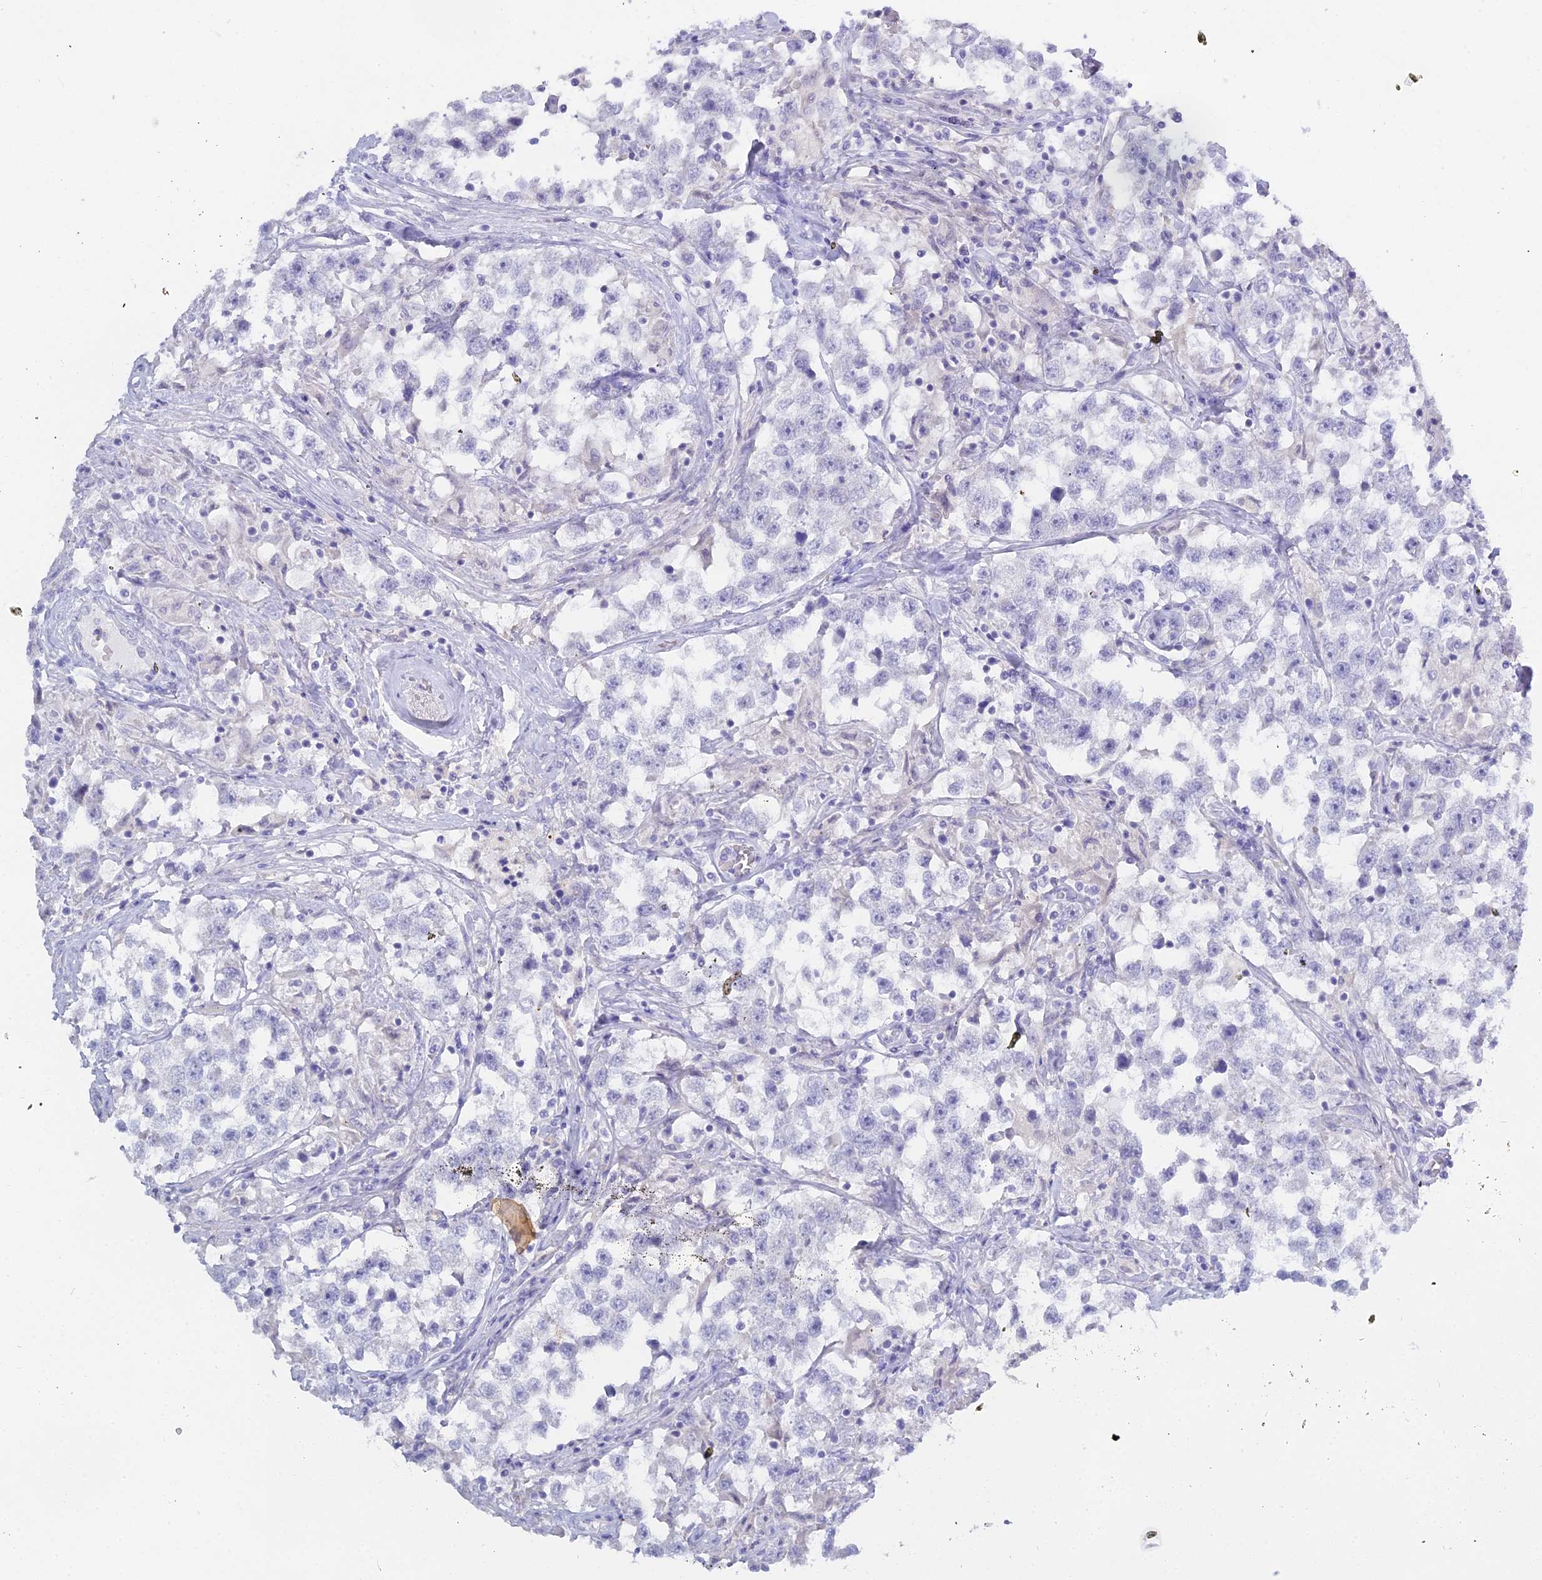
{"staining": {"intensity": "negative", "quantity": "none", "location": "none"}, "tissue": "testis cancer", "cell_type": "Tumor cells", "image_type": "cancer", "snomed": [{"axis": "morphology", "description": "Seminoma, NOS"}, {"axis": "topography", "description": "Testis"}], "caption": "High power microscopy micrograph of an immunohistochemistry image of seminoma (testis), revealing no significant staining in tumor cells.", "gene": "S100A7", "patient": {"sex": "male", "age": 46}}